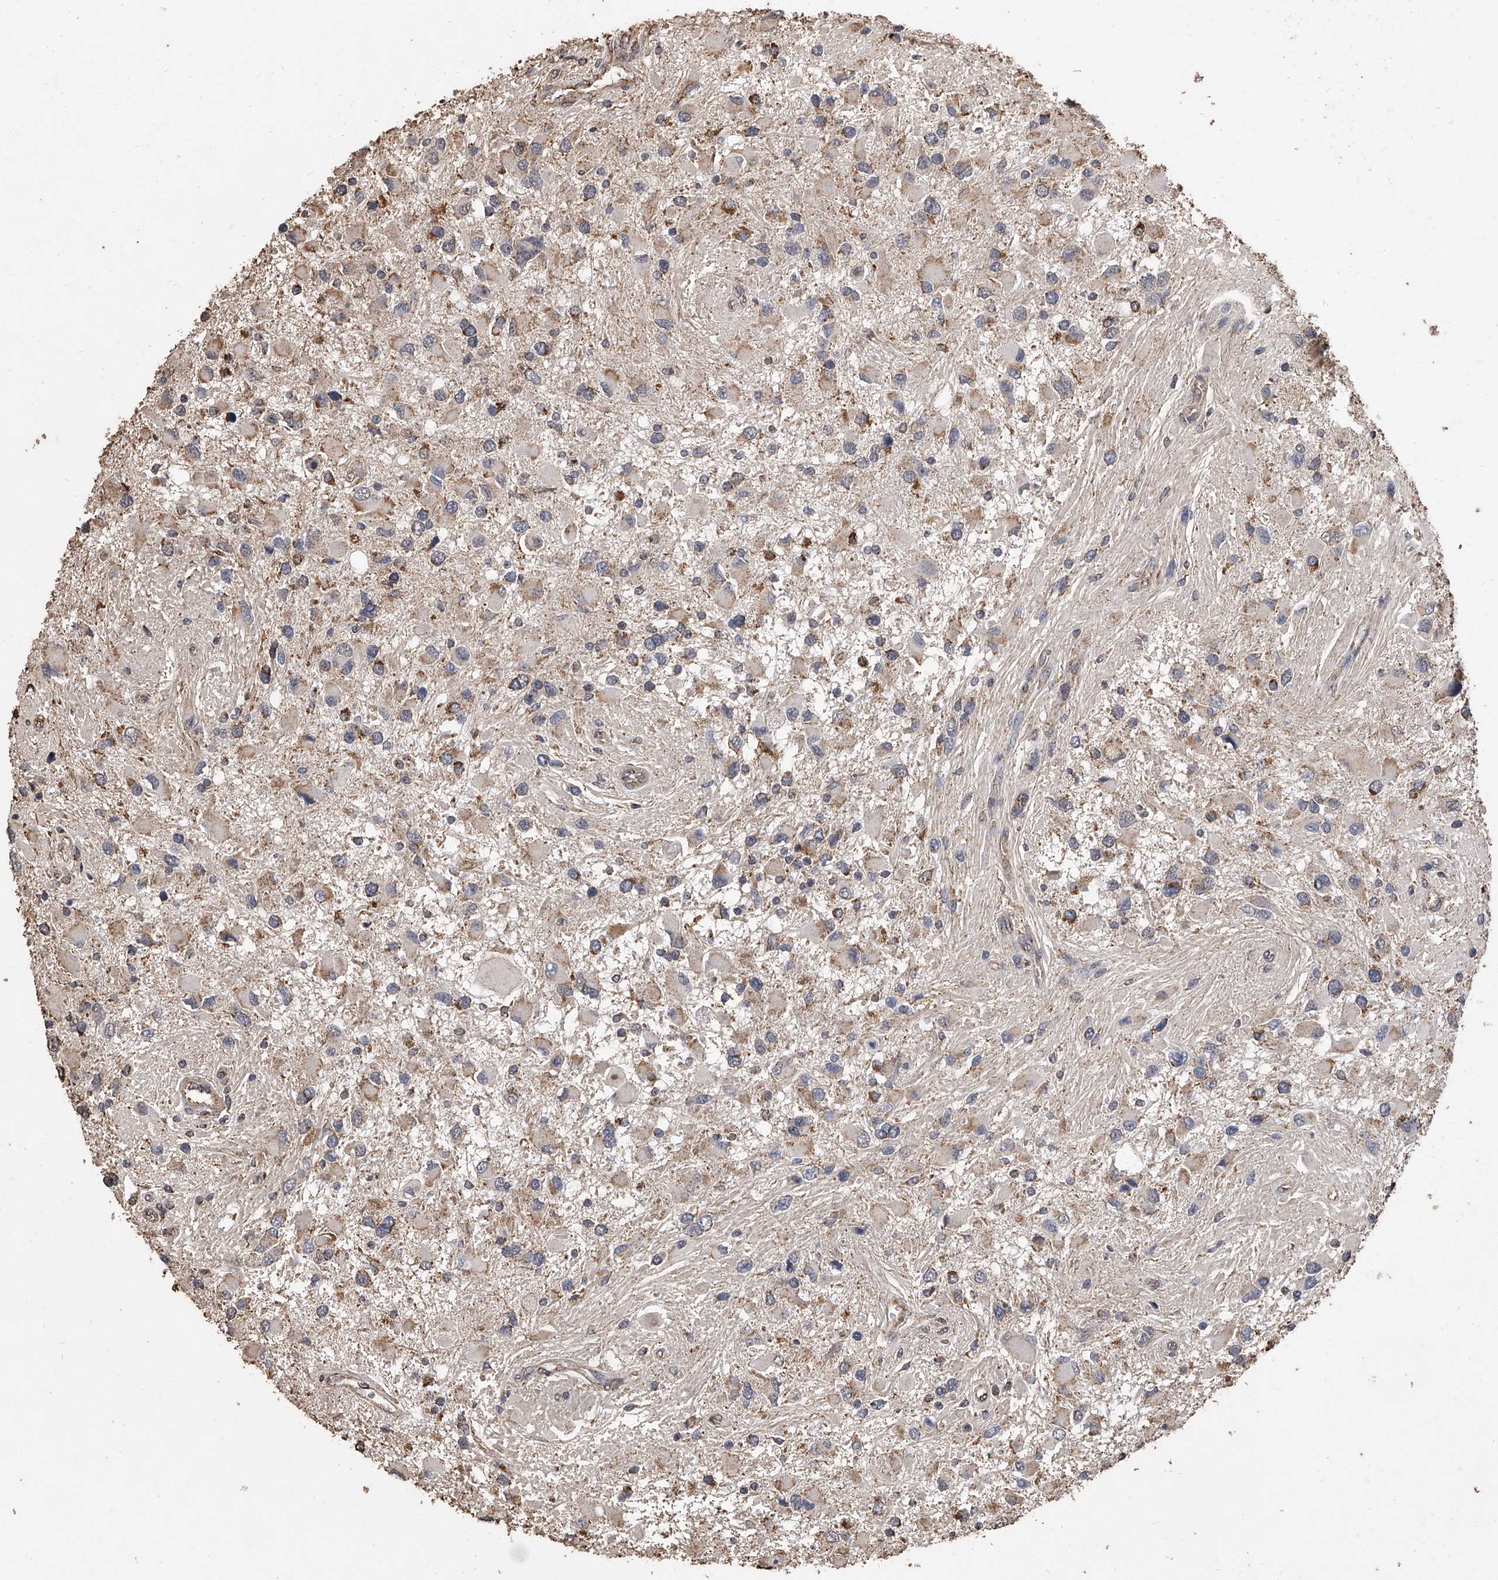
{"staining": {"intensity": "strong", "quantity": "<25%", "location": "cytoplasmic/membranous"}, "tissue": "glioma", "cell_type": "Tumor cells", "image_type": "cancer", "snomed": [{"axis": "morphology", "description": "Glioma, malignant, High grade"}, {"axis": "topography", "description": "Brain"}], "caption": "Immunohistochemical staining of human high-grade glioma (malignant) exhibits medium levels of strong cytoplasmic/membranous protein expression in approximately <25% of tumor cells.", "gene": "MRPL28", "patient": {"sex": "male", "age": 53}}